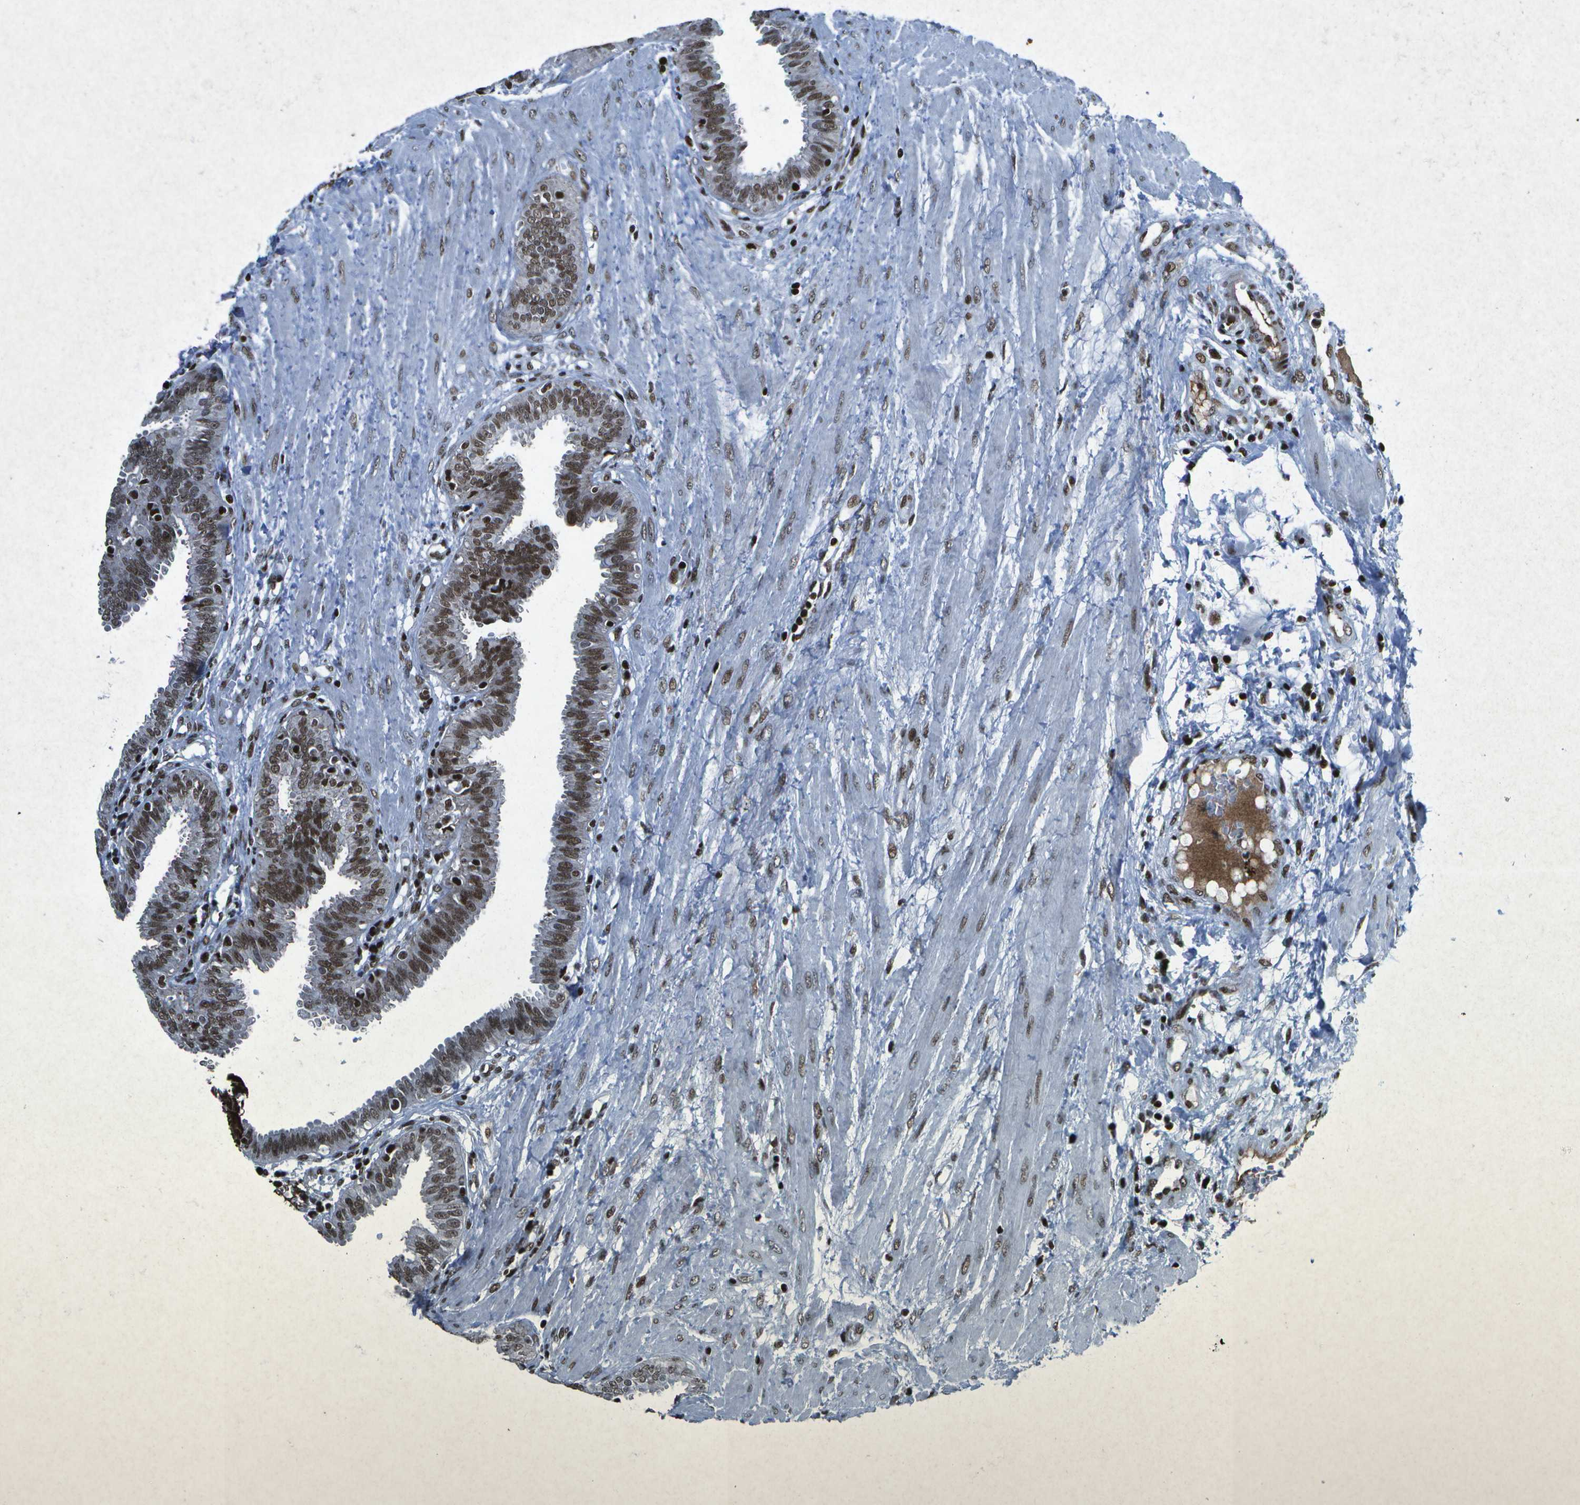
{"staining": {"intensity": "moderate", "quantity": "25%-75%", "location": "nuclear"}, "tissue": "fallopian tube", "cell_type": "Glandular cells", "image_type": "normal", "snomed": [{"axis": "morphology", "description": "Normal tissue, NOS"}, {"axis": "topography", "description": "Fallopian tube"}], "caption": "High-magnification brightfield microscopy of benign fallopian tube stained with DAB (brown) and counterstained with hematoxylin (blue). glandular cells exhibit moderate nuclear staining is appreciated in approximately25%-75% of cells. (brown staining indicates protein expression, while blue staining denotes nuclei).", "gene": "MTA2", "patient": {"sex": "female", "age": 32}}